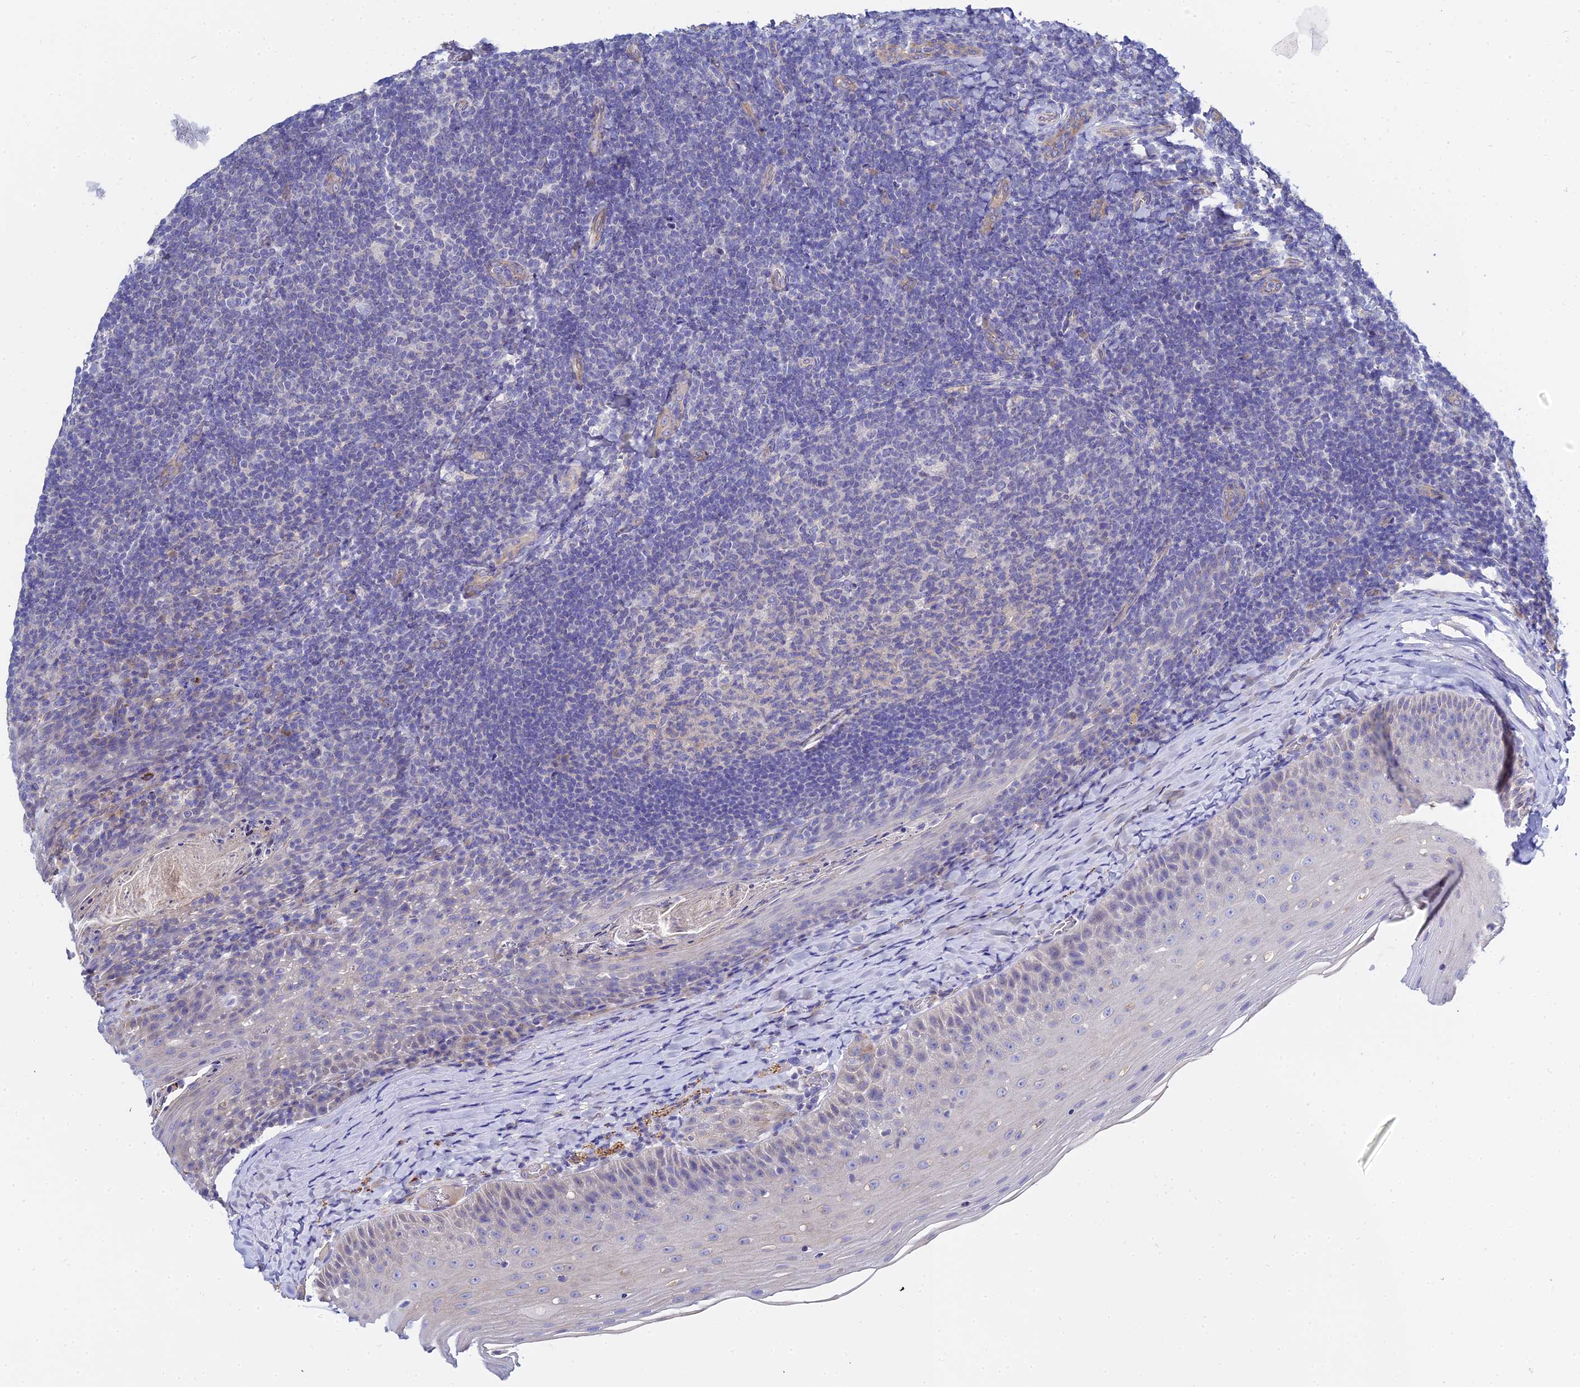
{"staining": {"intensity": "negative", "quantity": "none", "location": "none"}, "tissue": "tonsil", "cell_type": "Germinal center cells", "image_type": "normal", "snomed": [{"axis": "morphology", "description": "Normal tissue, NOS"}, {"axis": "topography", "description": "Tonsil"}], "caption": "Micrograph shows no significant protein positivity in germinal center cells of normal tonsil. (Stains: DAB (3,3'-diaminobenzidine) immunohistochemistry (IHC) with hematoxylin counter stain, Microscopy: brightfield microscopy at high magnification).", "gene": "APOBEC3H", "patient": {"sex": "female", "age": 10}}